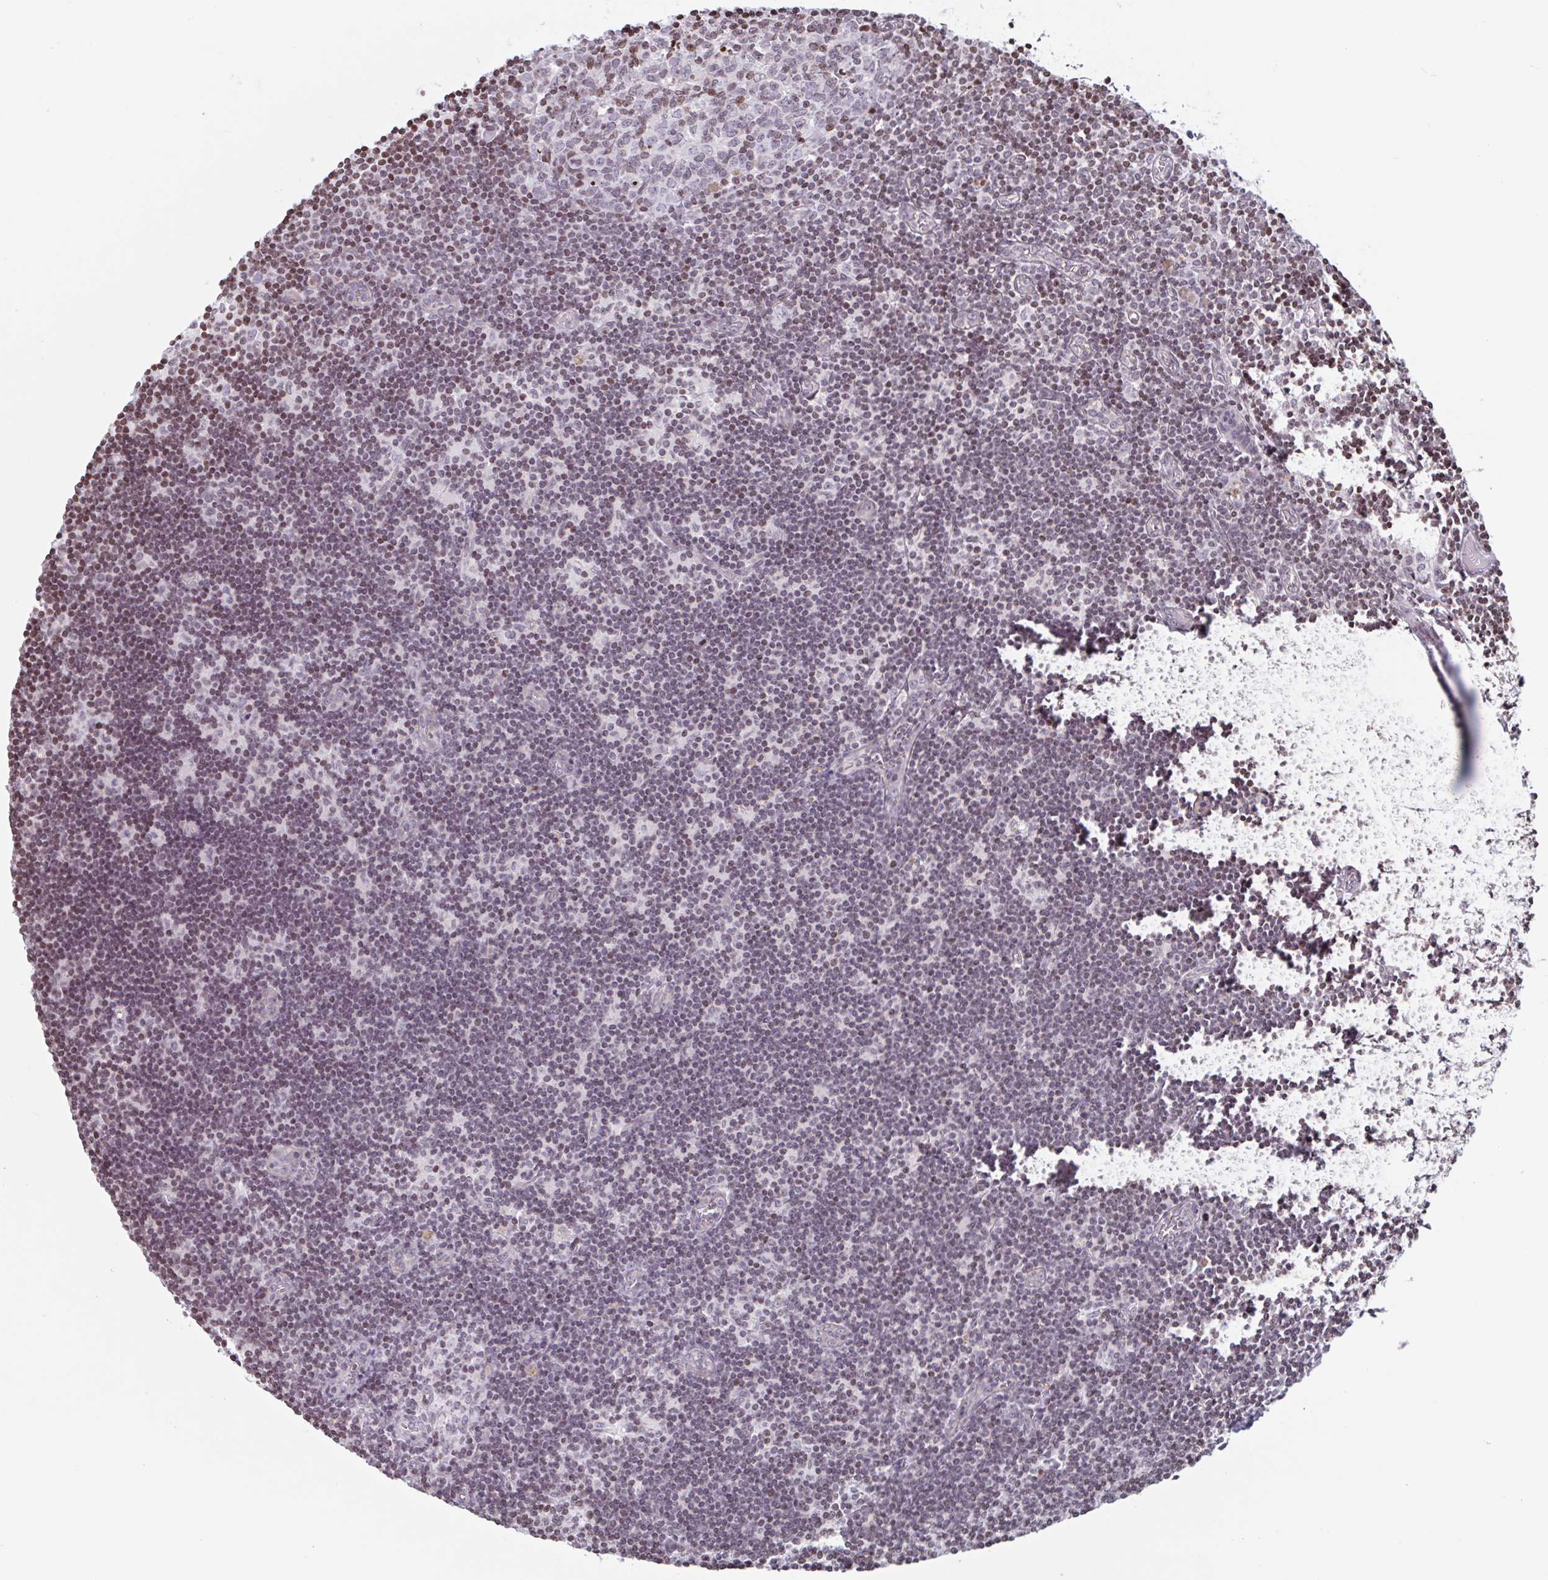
{"staining": {"intensity": "weak", "quantity": "25%-75%", "location": "nuclear"}, "tissue": "lymph node", "cell_type": "Germinal center cells", "image_type": "normal", "snomed": [{"axis": "morphology", "description": "Normal tissue, NOS"}, {"axis": "topography", "description": "Lymph node"}], "caption": "Weak nuclear protein expression is present in about 25%-75% of germinal center cells in lymph node. (DAB (3,3'-diaminobenzidine) IHC with brightfield microscopy, high magnification).", "gene": "NOL6", "patient": {"sex": "female", "age": 31}}